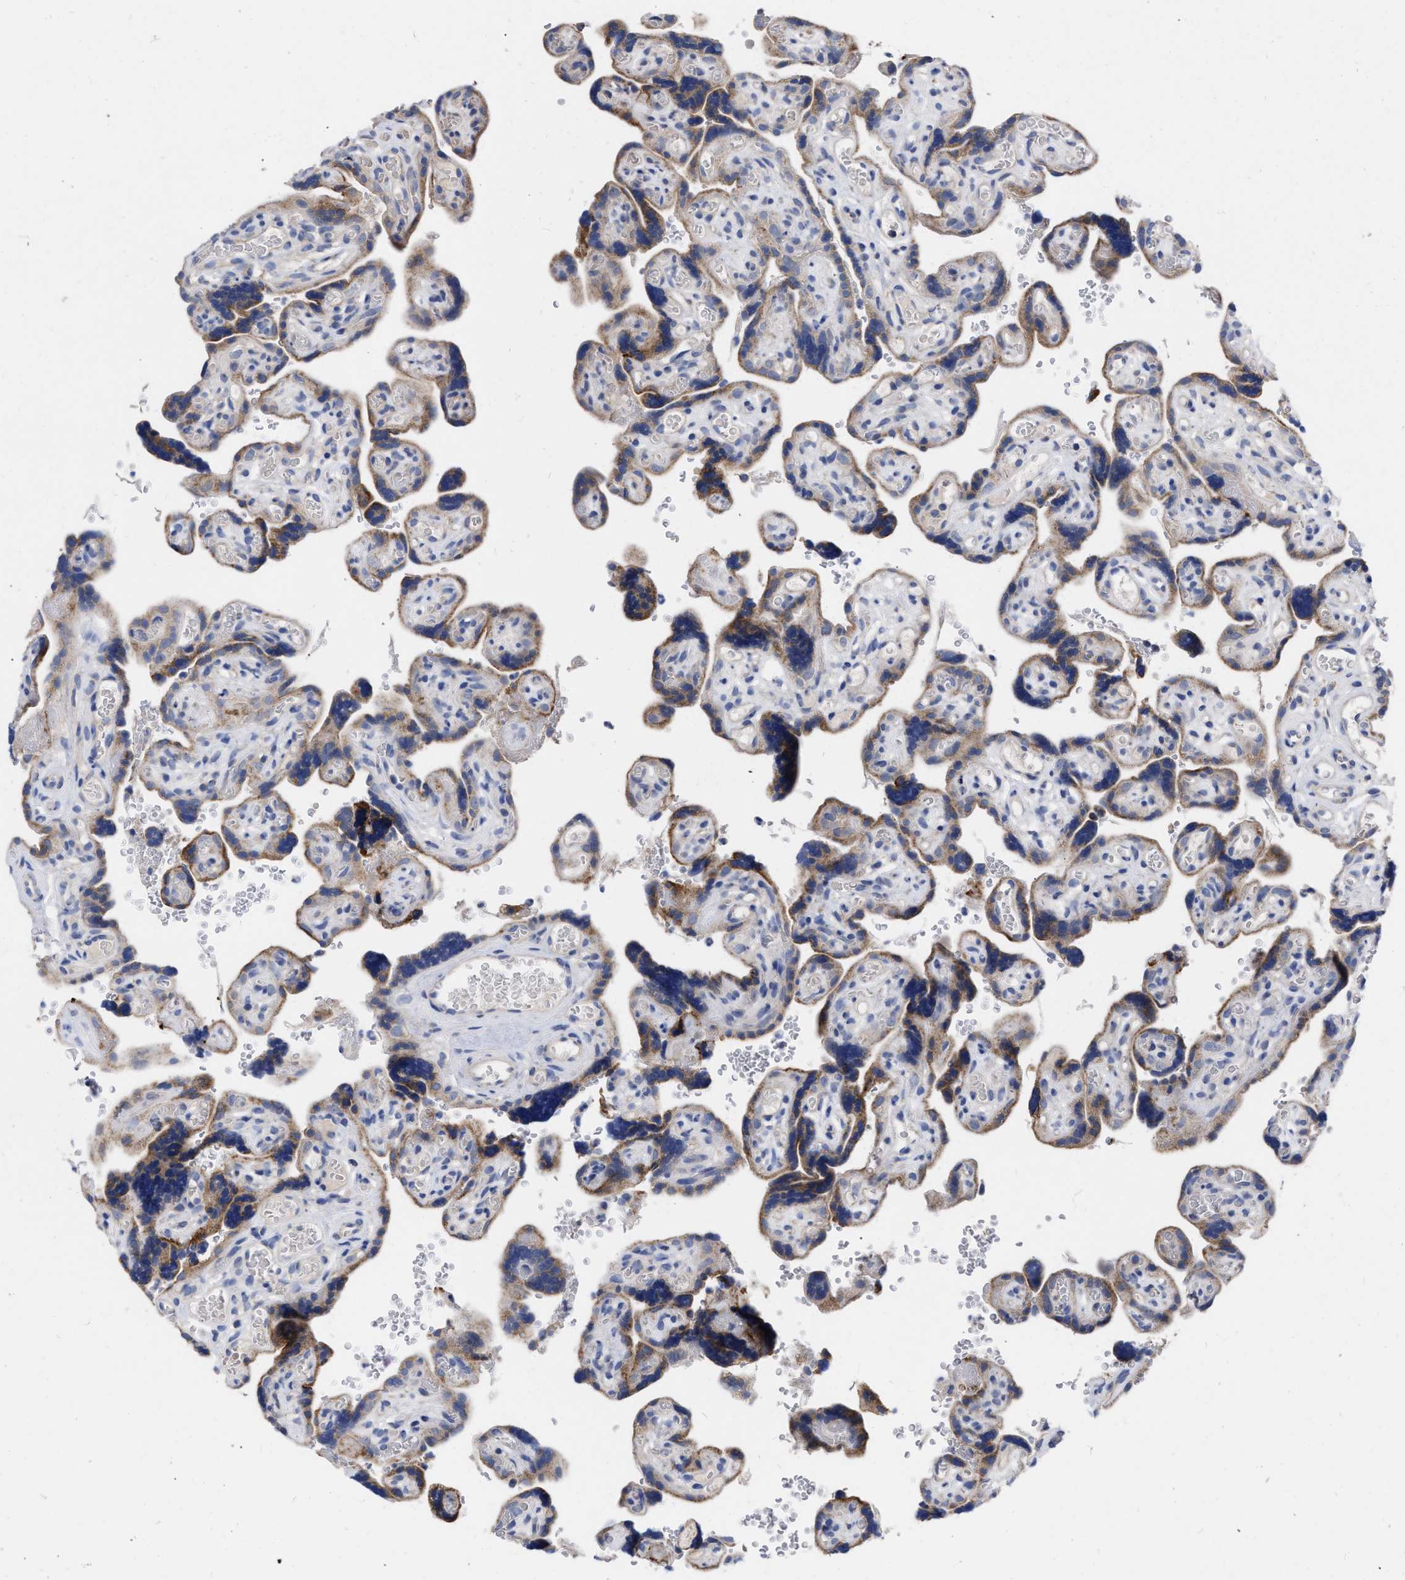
{"staining": {"intensity": "moderate", "quantity": "25%-75%", "location": "cytoplasmic/membranous"}, "tissue": "placenta", "cell_type": "Decidual cells", "image_type": "normal", "snomed": [{"axis": "morphology", "description": "Normal tissue, NOS"}, {"axis": "topography", "description": "Placenta"}], "caption": "Protein expression by IHC displays moderate cytoplasmic/membranous expression in approximately 25%-75% of decidual cells in benign placenta.", "gene": "CDKN2C", "patient": {"sex": "female", "age": 30}}